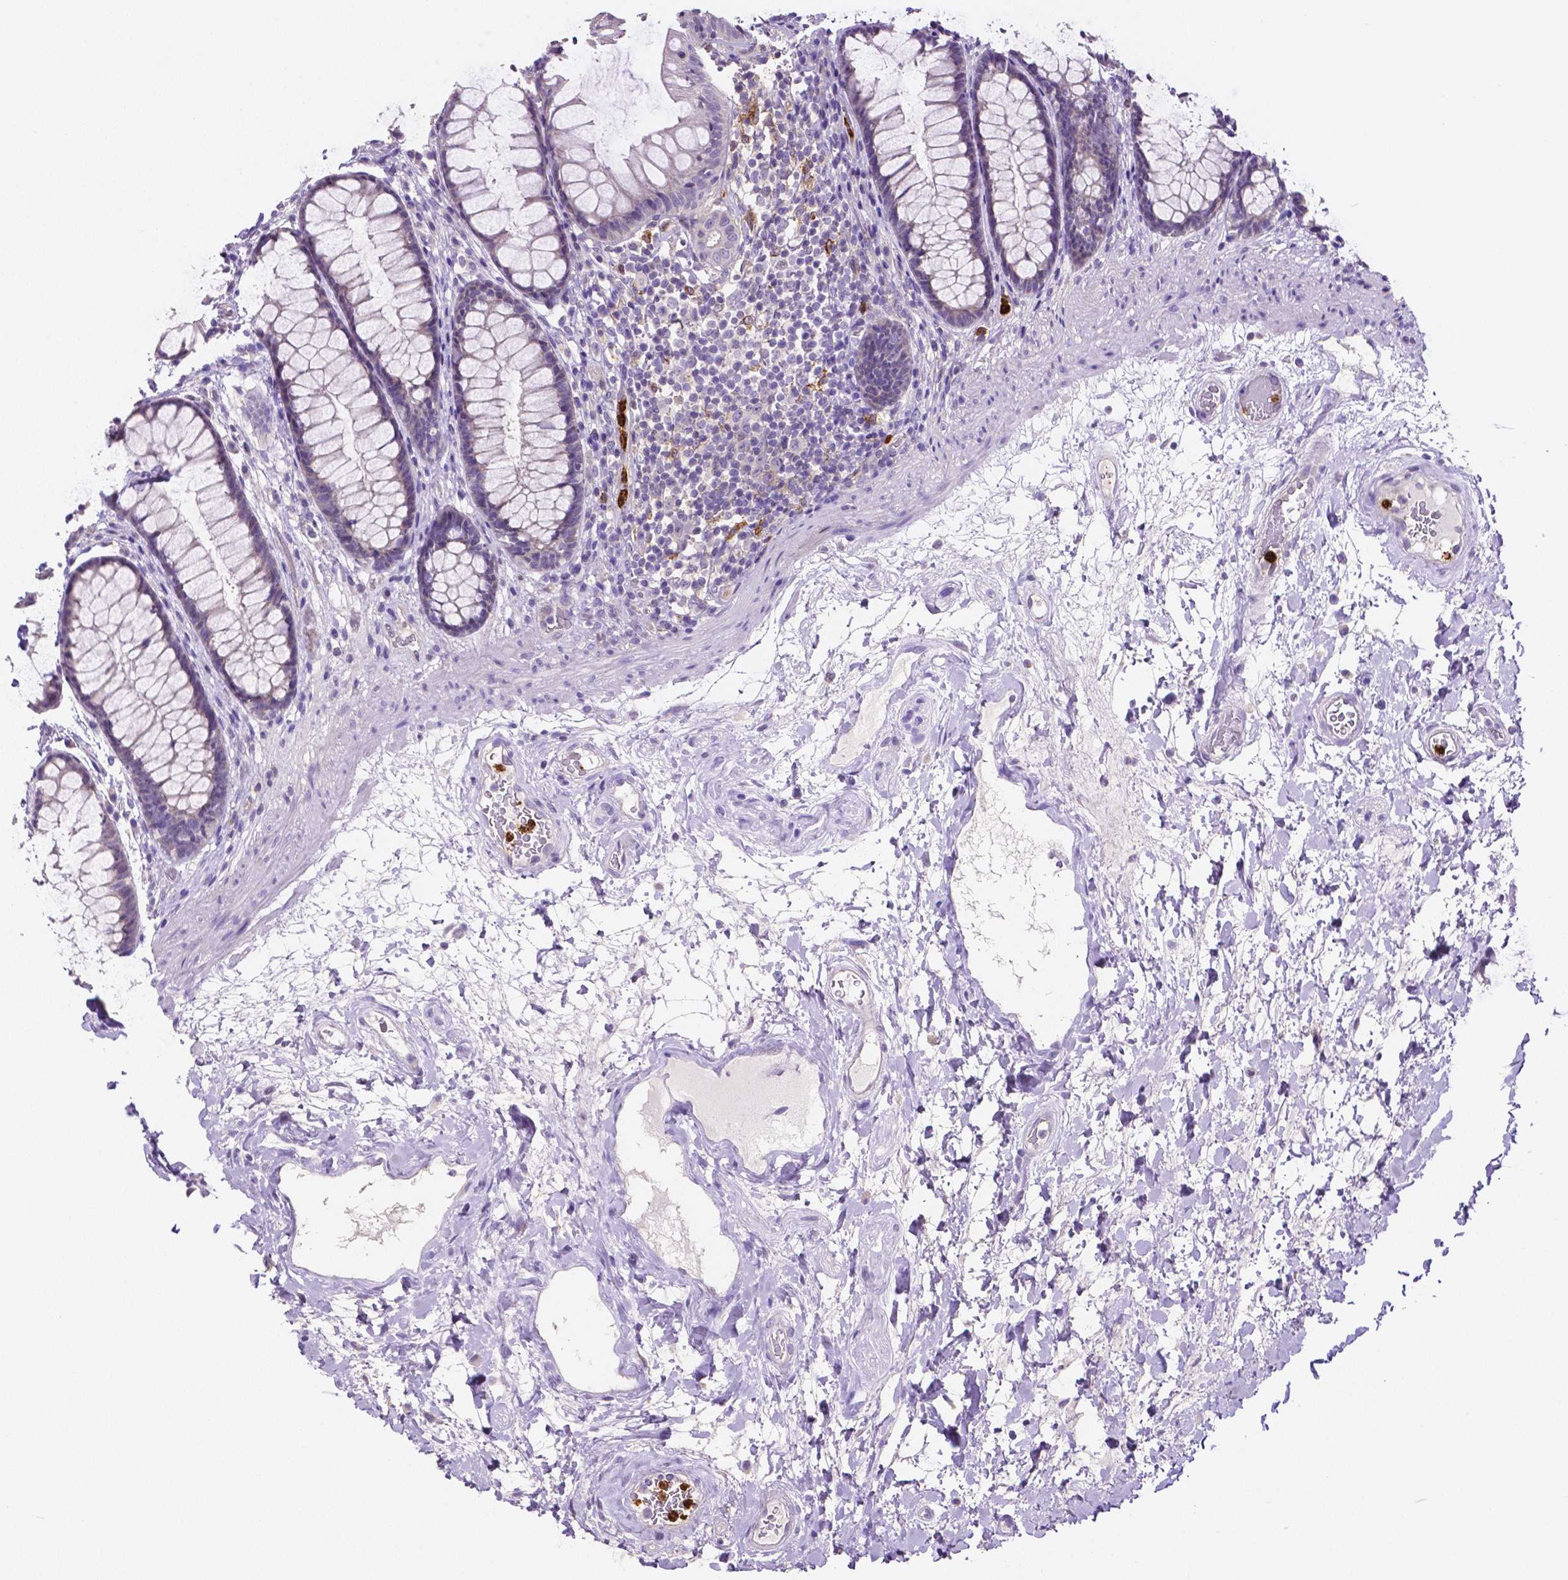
{"staining": {"intensity": "negative", "quantity": "none", "location": "none"}, "tissue": "rectum", "cell_type": "Glandular cells", "image_type": "normal", "snomed": [{"axis": "morphology", "description": "Normal tissue, NOS"}, {"axis": "topography", "description": "Rectum"}], "caption": "This image is of unremarkable rectum stained with IHC to label a protein in brown with the nuclei are counter-stained blue. There is no staining in glandular cells.", "gene": "MMP9", "patient": {"sex": "male", "age": 72}}